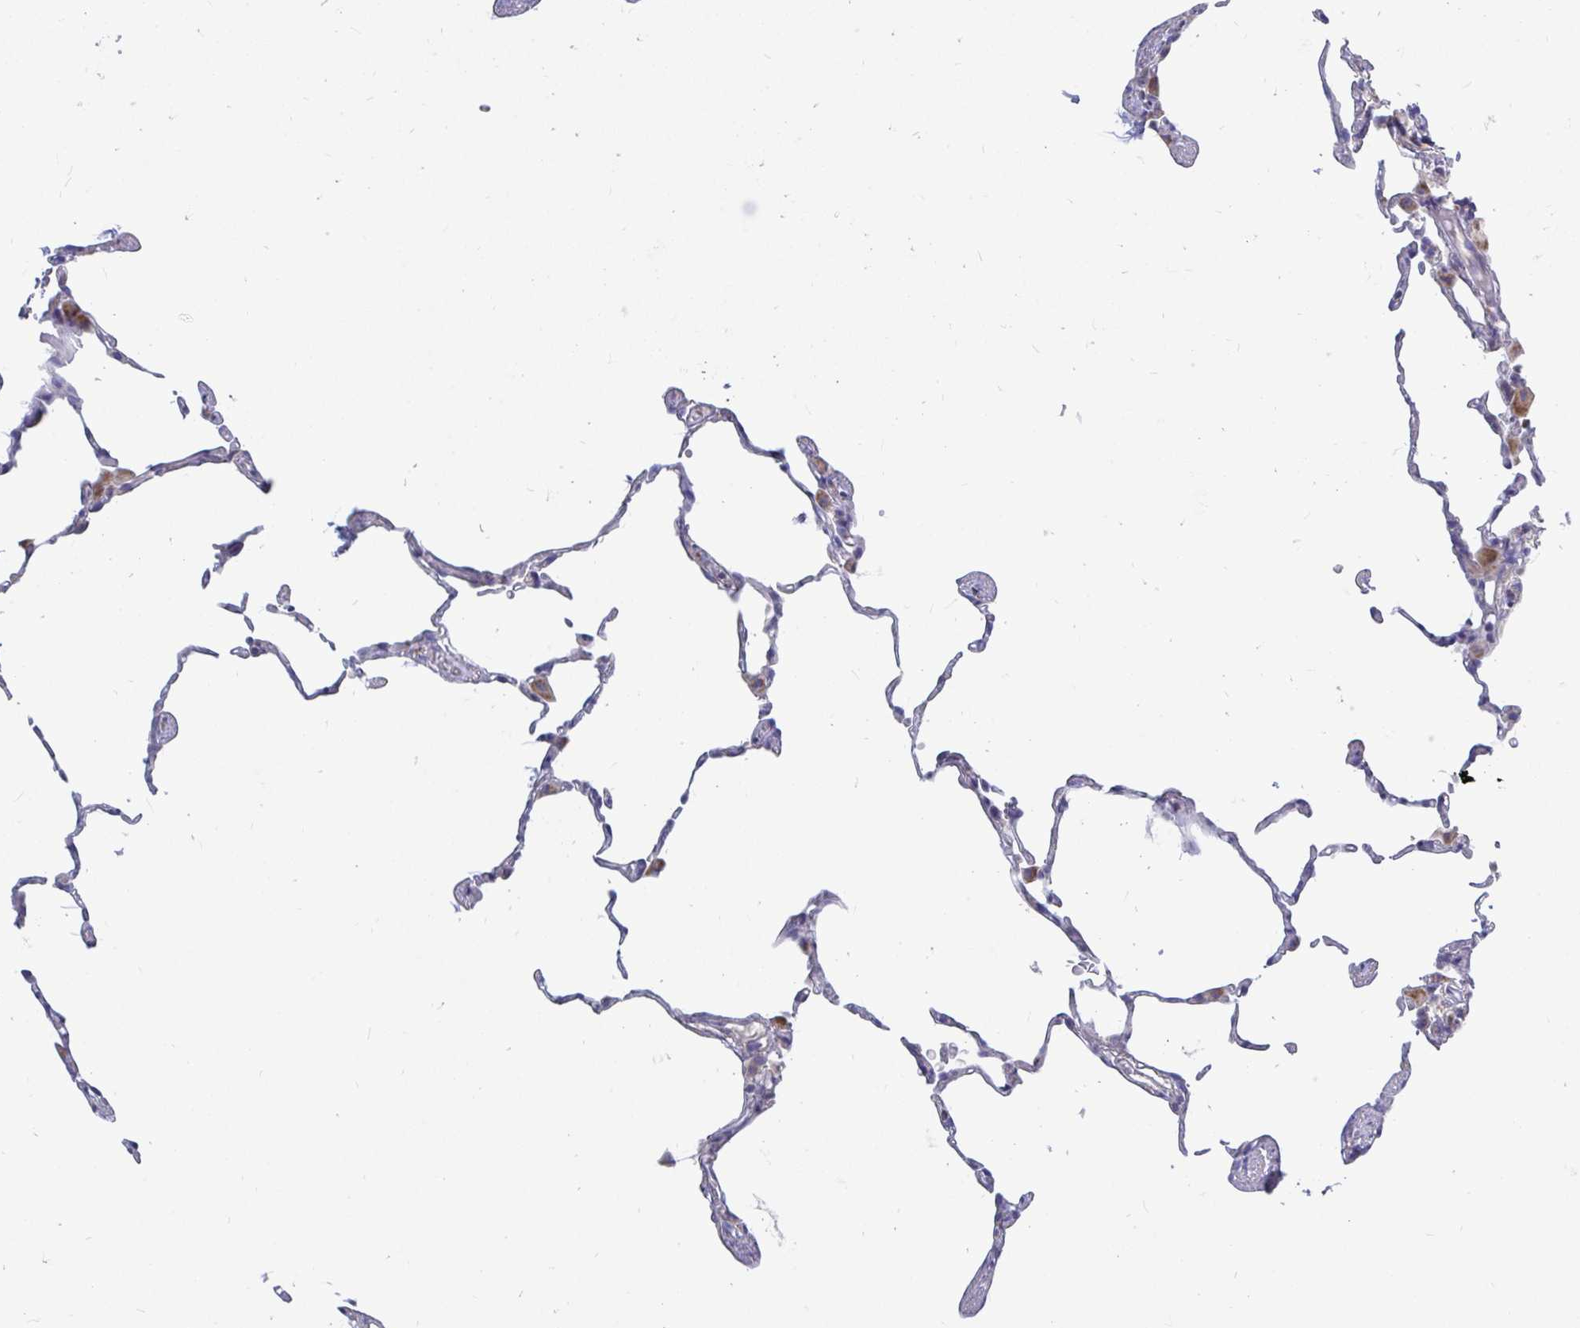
{"staining": {"intensity": "negative", "quantity": "none", "location": "none"}, "tissue": "lung", "cell_type": "Alveolar cells", "image_type": "normal", "snomed": [{"axis": "morphology", "description": "Normal tissue, NOS"}, {"axis": "topography", "description": "Lung"}], "caption": "High power microscopy micrograph of an immunohistochemistry (IHC) histopathology image of unremarkable lung, revealing no significant expression in alveolar cells.", "gene": "OR10R2", "patient": {"sex": "female", "age": 57}}